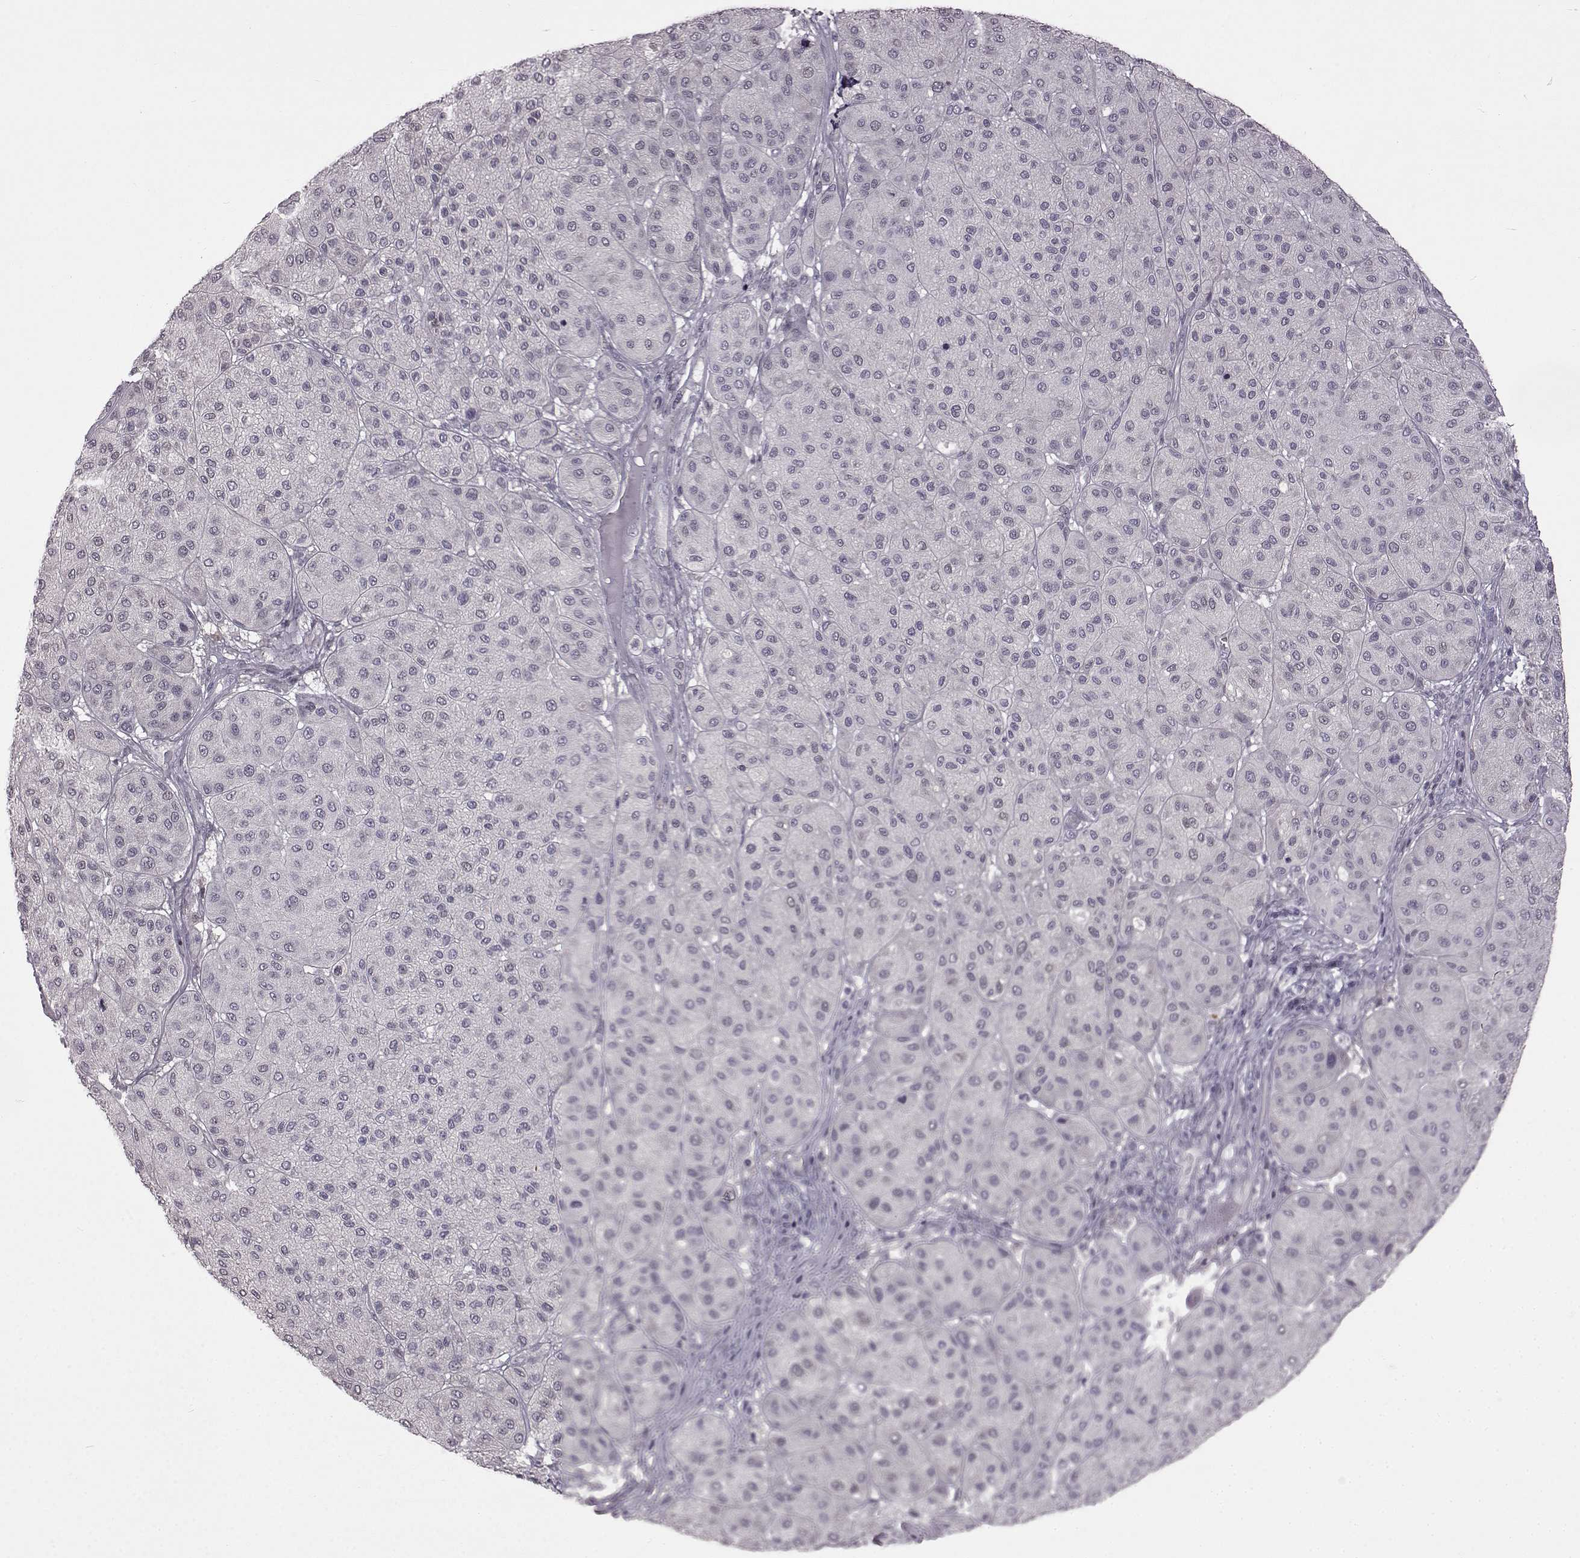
{"staining": {"intensity": "negative", "quantity": "none", "location": "none"}, "tissue": "melanoma", "cell_type": "Tumor cells", "image_type": "cancer", "snomed": [{"axis": "morphology", "description": "Malignant melanoma, Metastatic site"}, {"axis": "topography", "description": "Smooth muscle"}], "caption": "IHC image of neoplastic tissue: human melanoma stained with DAB demonstrates no significant protein expression in tumor cells.", "gene": "GAL", "patient": {"sex": "male", "age": 41}}